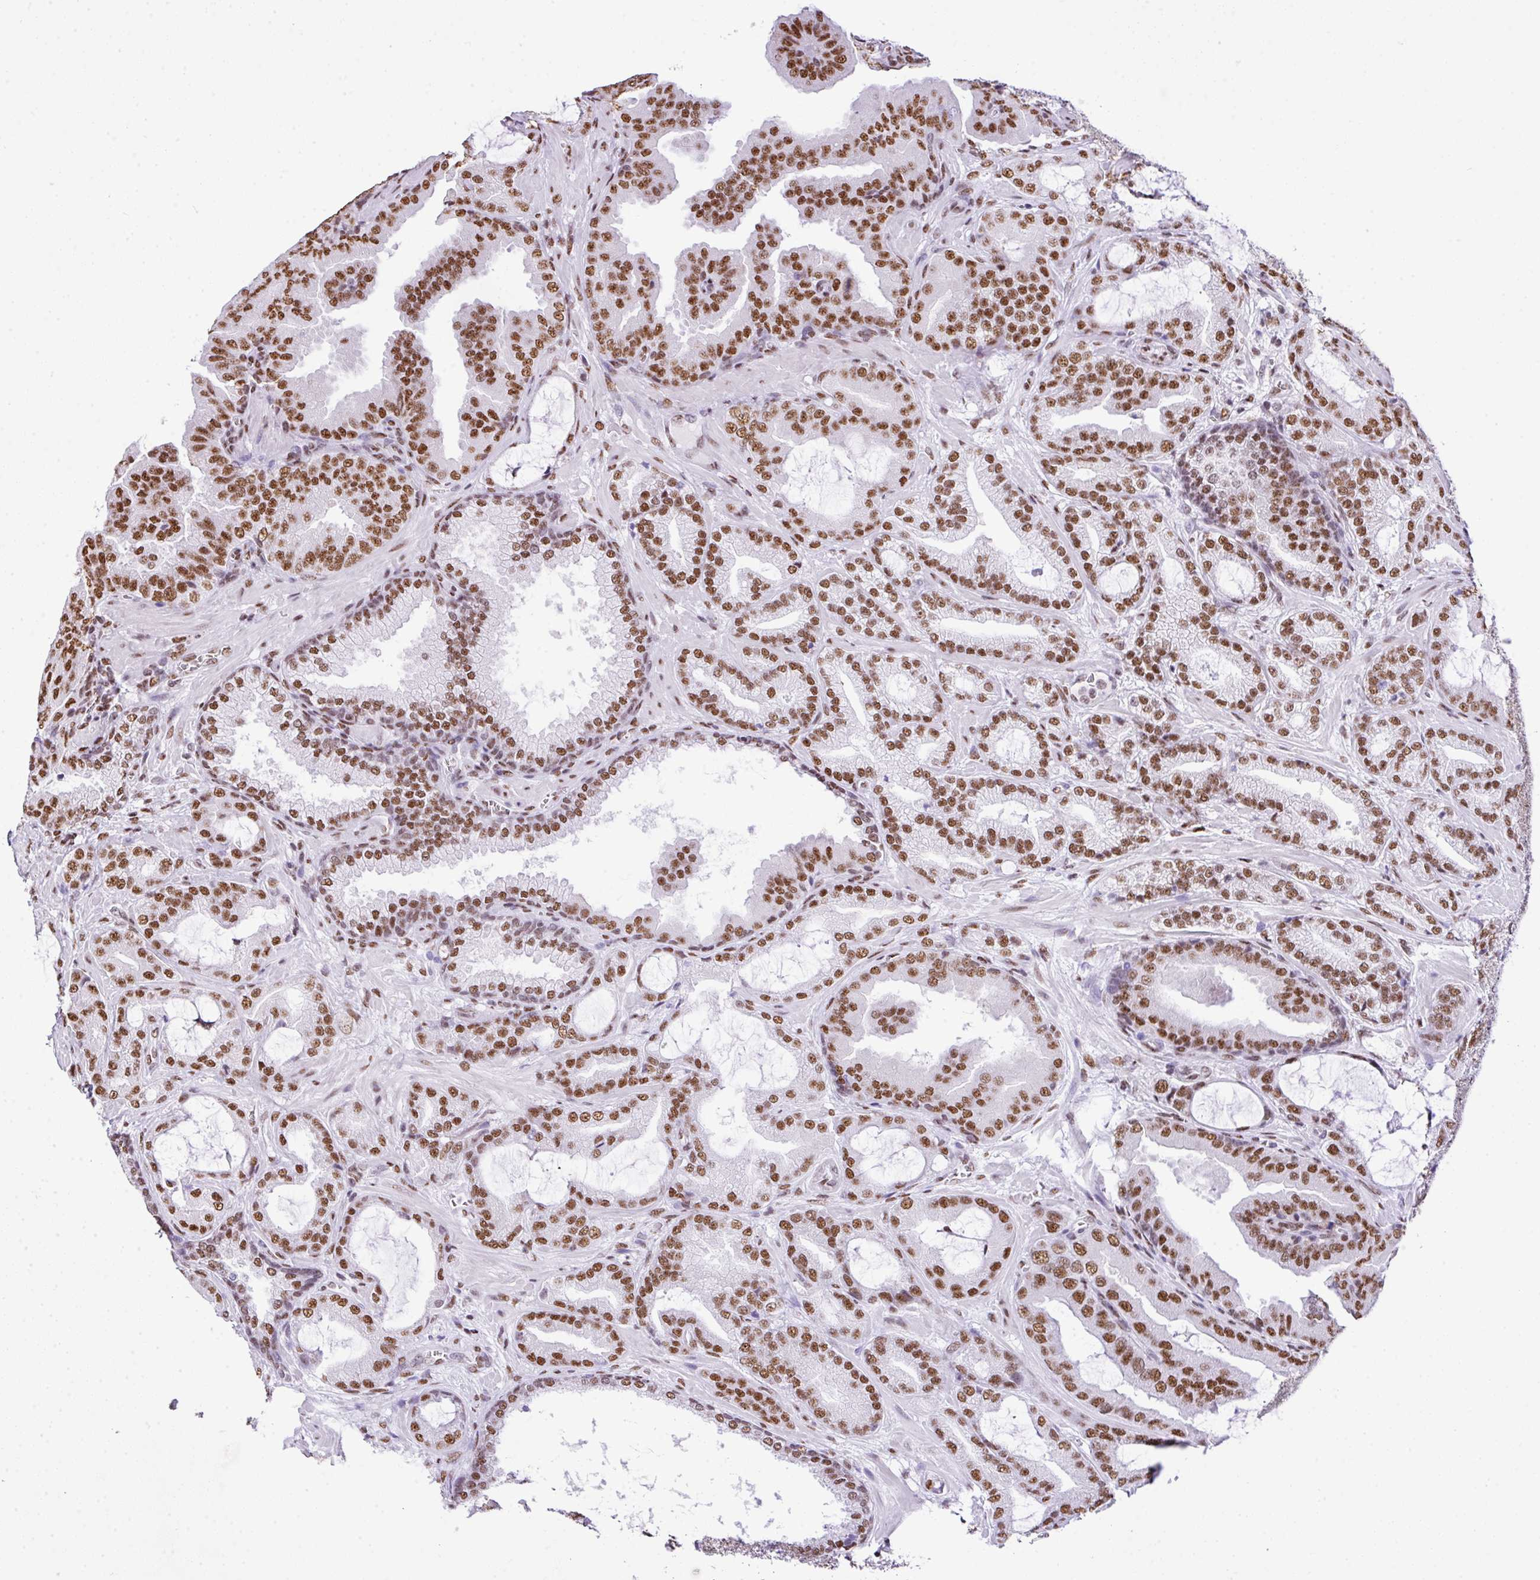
{"staining": {"intensity": "moderate", "quantity": ">75%", "location": "nuclear"}, "tissue": "prostate cancer", "cell_type": "Tumor cells", "image_type": "cancer", "snomed": [{"axis": "morphology", "description": "Adenocarcinoma, High grade"}, {"axis": "topography", "description": "Prostate"}], "caption": "Immunohistochemical staining of adenocarcinoma (high-grade) (prostate) demonstrates moderate nuclear protein expression in about >75% of tumor cells. The staining was performed using DAB, with brown indicating positive protein expression. Nuclei are stained blue with hematoxylin.", "gene": "RARG", "patient": {"sex": "male", "age": 68}}